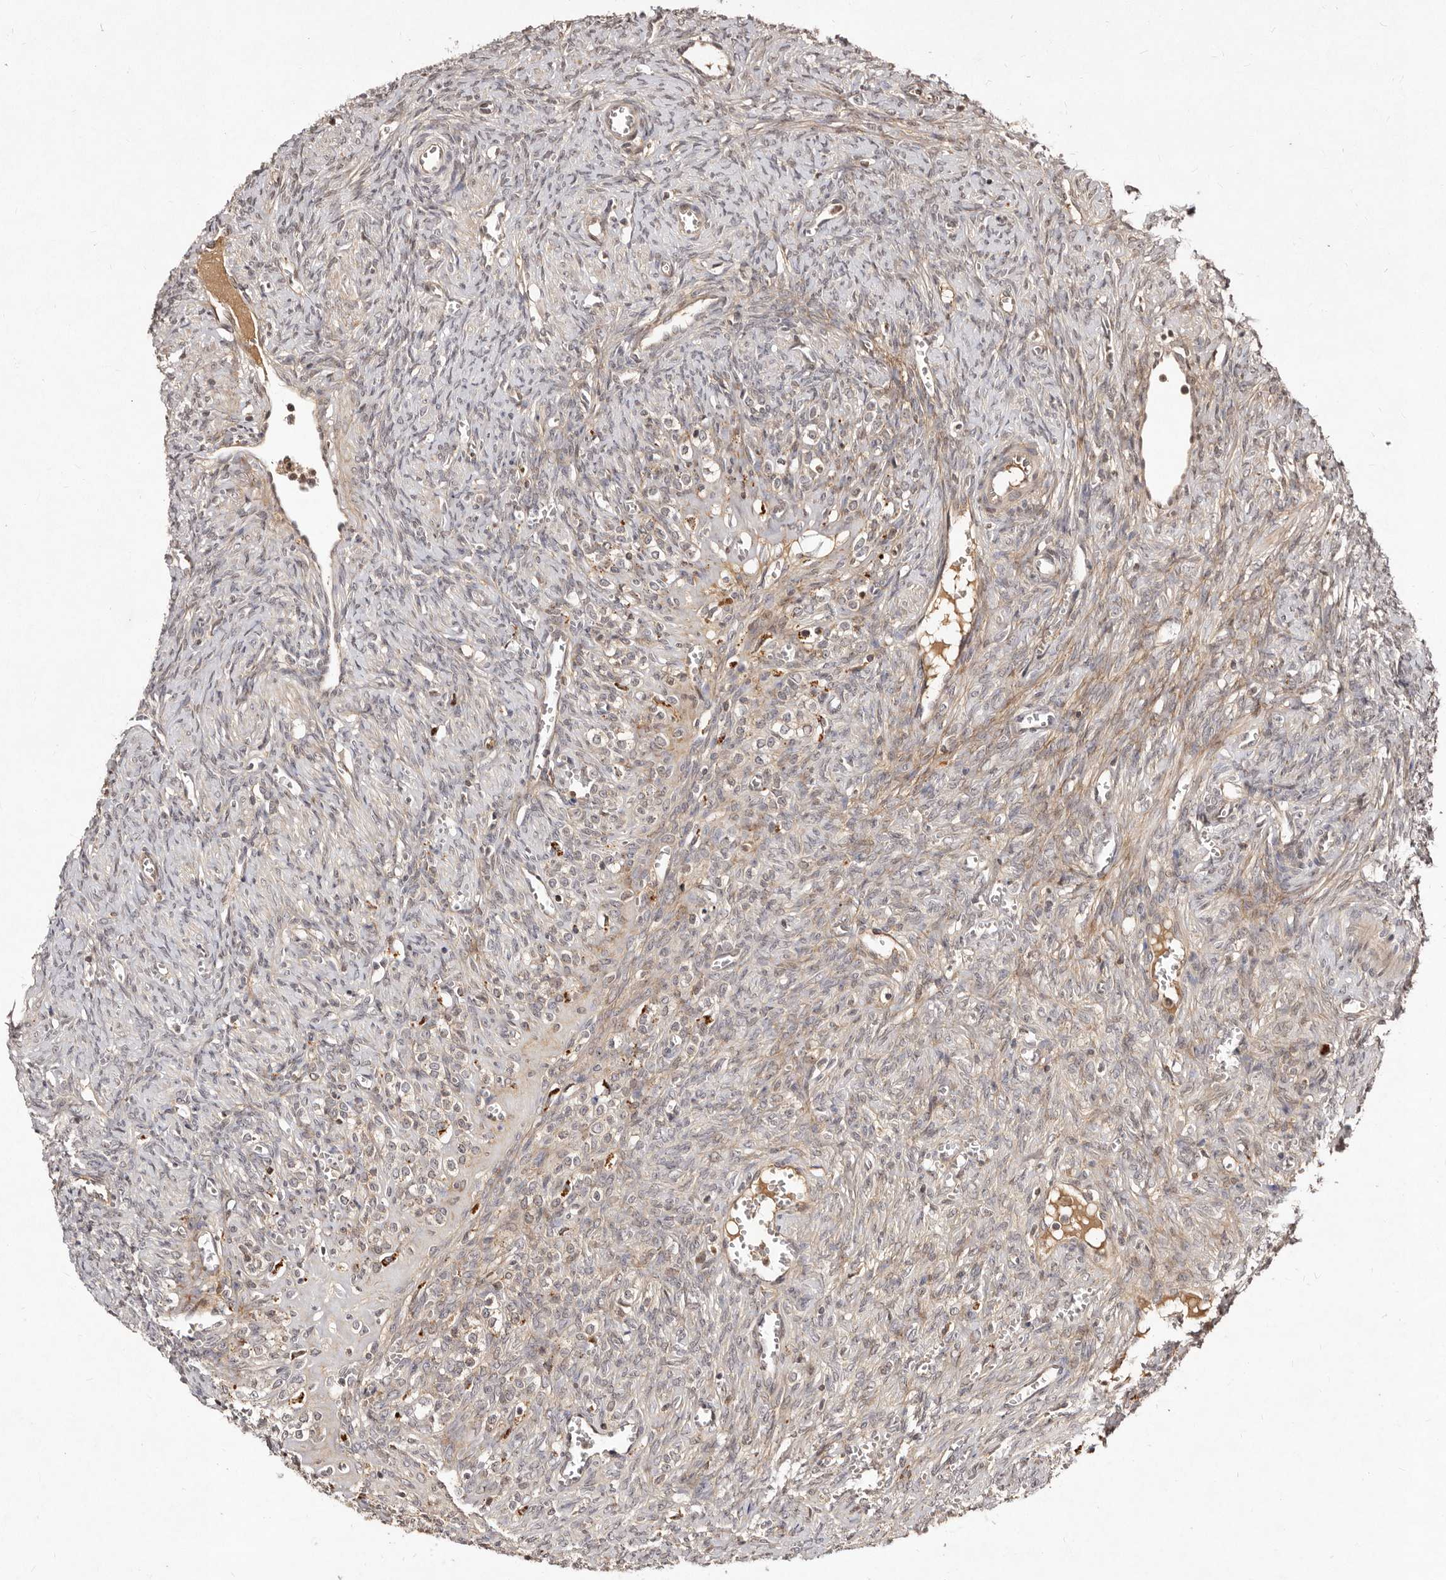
{"staining": {"intensity": "weak", "quantity": "25%-75%", "location": "cytoplasmic/membranous"}, "tissue": "ovary", "cell_type": "Follicle cells", "image_type": "normal", "snomed": [{"axis": "morphology", "description": "Normal tissue, NOS"}, {"axis": "topography", "description": "Ovary"}], "caption": "Immunohistochemistry photomicrograph of unremarkable ovary stained for a protein (brown), which displays low levels of weak cytoplasmic/membranous staining in about 25%-75% of follicle cells.", "gene": "LCORL", "patient": {"sex": "female", "age": 41}}